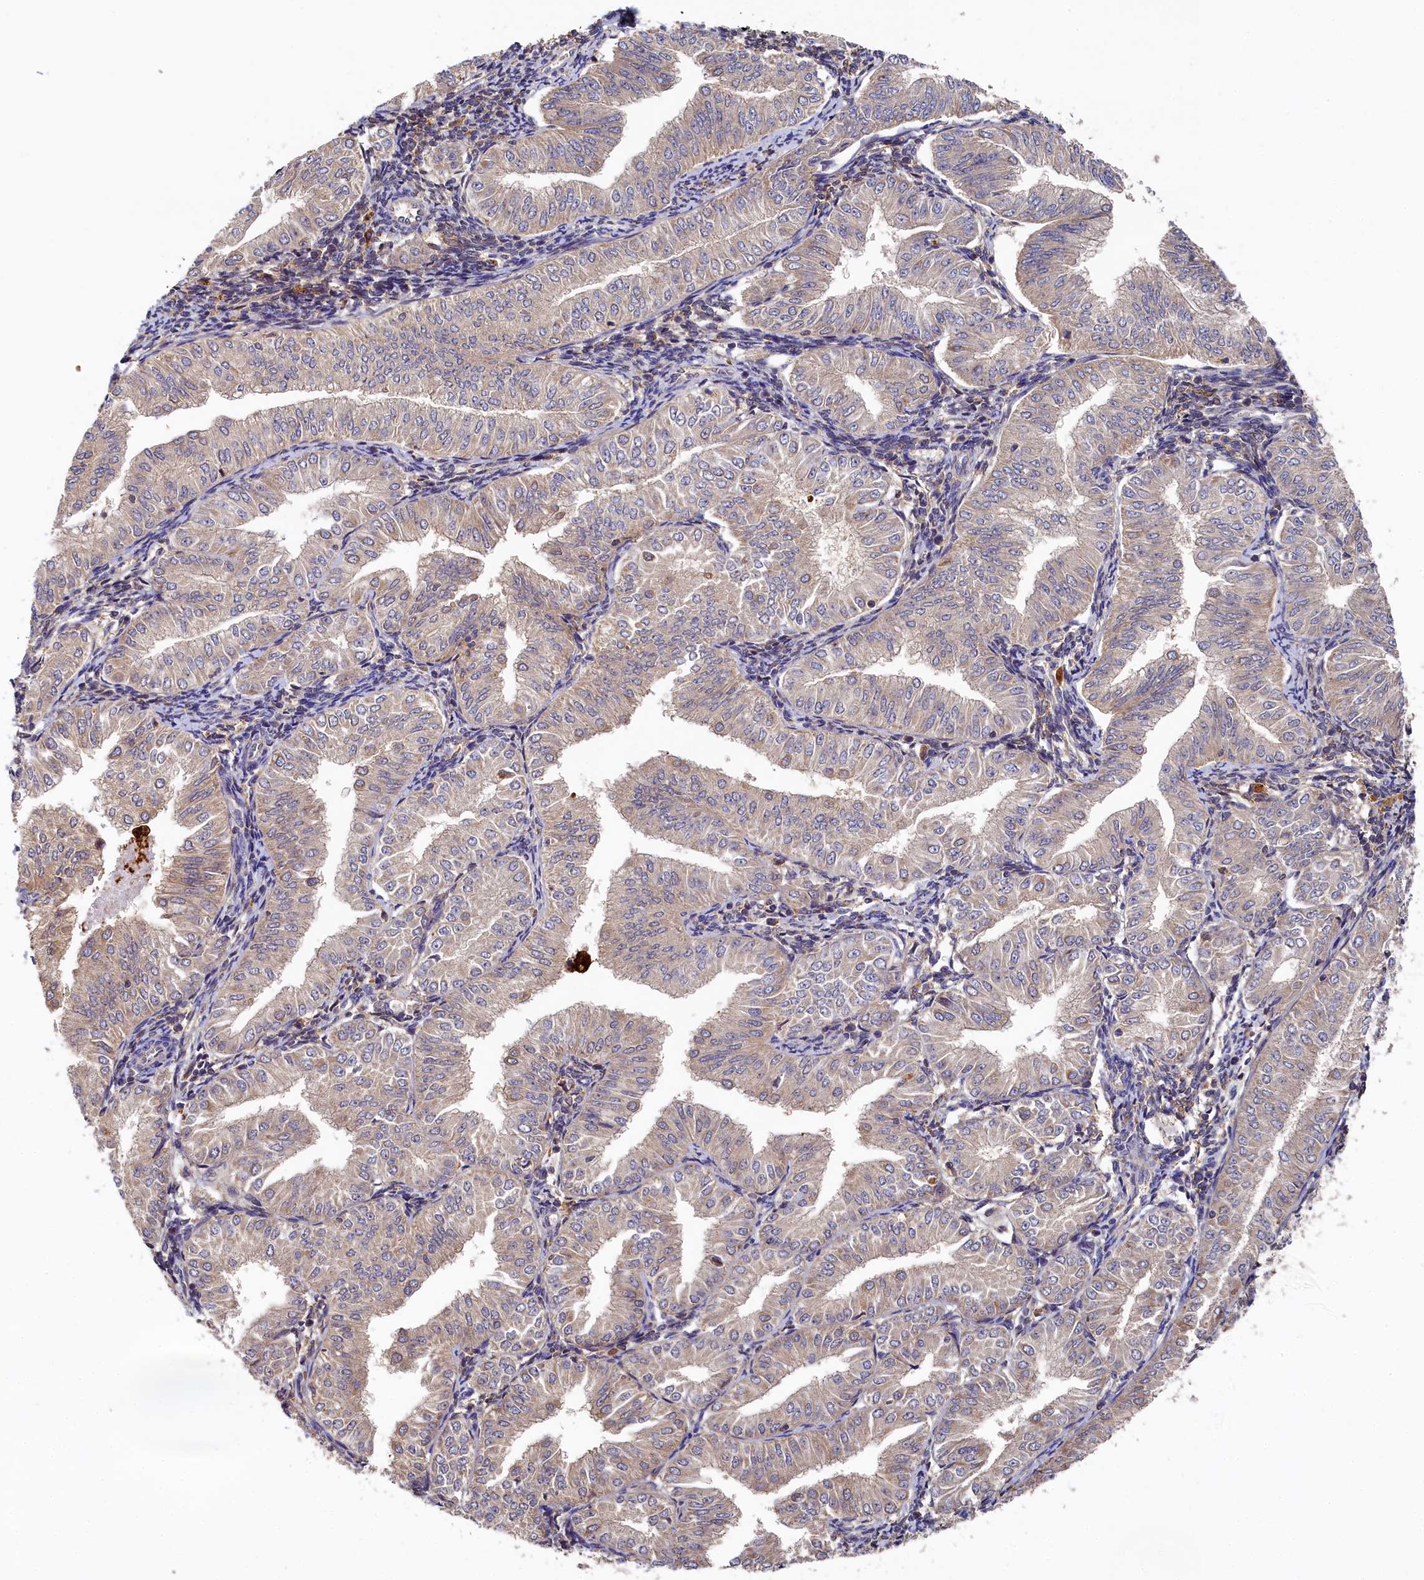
{"staining": {"intensity": "negative", "quantity": "none", "location": "none"}, "tissue": "endometrial cancer", "cell_type": "Tumor cells", "image_type": "cancer", "snomed": [{"axis": "morphology", "description": "Normal tissue, NOS"}, {"axis": "morphology", "description": "Adenocarcinoma, NOS"}, {"axis": "topography", "description": "Endometrium"}], "caption": "Endometrial cancer stained for a protein using IHC shows no staining tumor cells.", "gene": "SEC31B", "patient": {"sex": "female", "age": 53}}